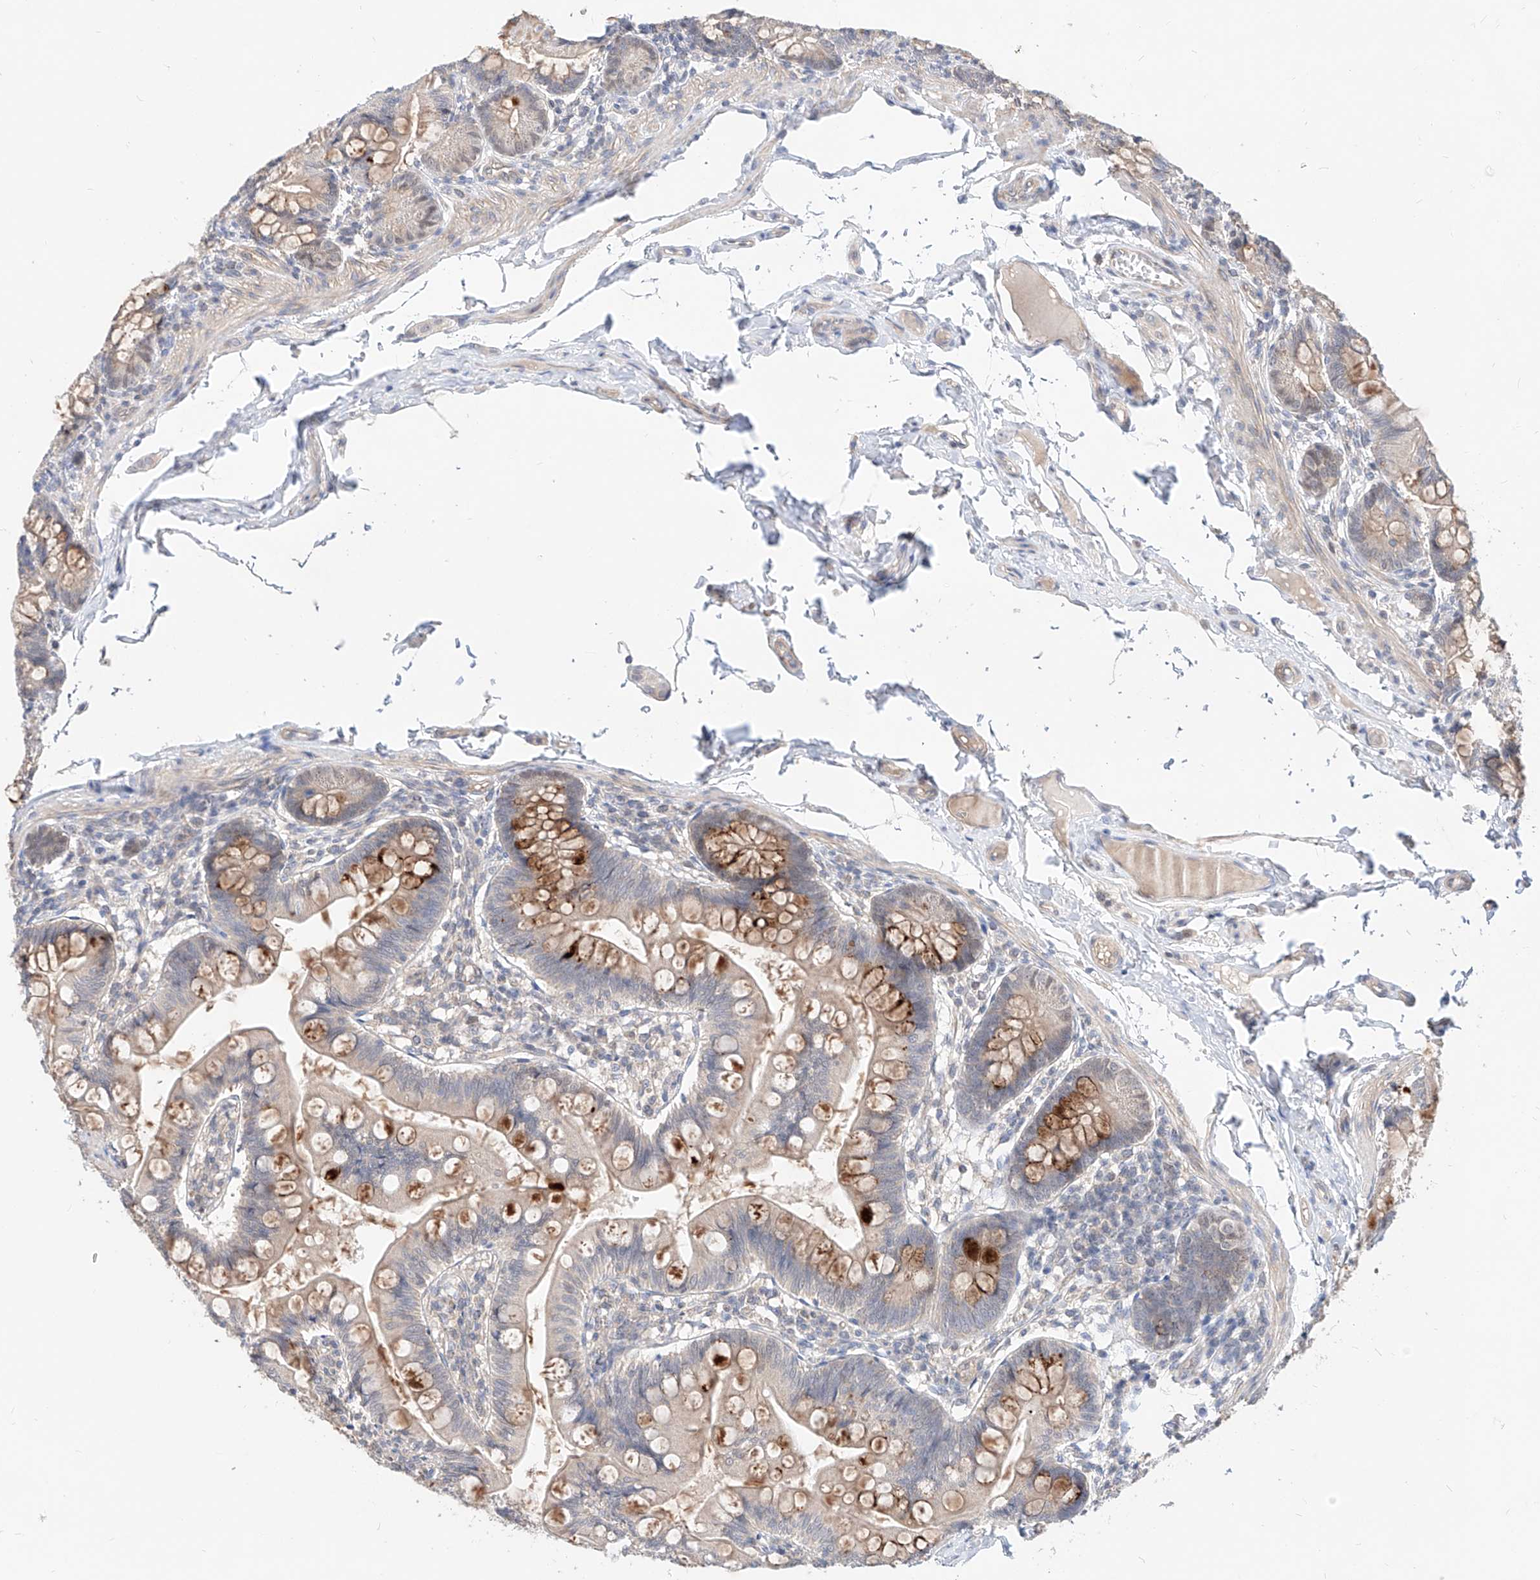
{"staining": {"intensity": "strong", "quantity": "<25%", "location": "cytoplasmic/membranous"}, "tissue": "small intestine", "cell_type": "Glandular cells", "image_type": "normal", "snomed": [{"axis": "morphology", "description": "Normal tissue, NOS"}, {"axis": "topography", "description": "Small intestine"}], "caption": "Brown immunohistochemical staining in normal small intestine reveals strong cytoplasmic/membranous expression in approximately <25% of glandular cells.", "gene": "TSNAX", "patient": {"sex": "male", "age": 7}}